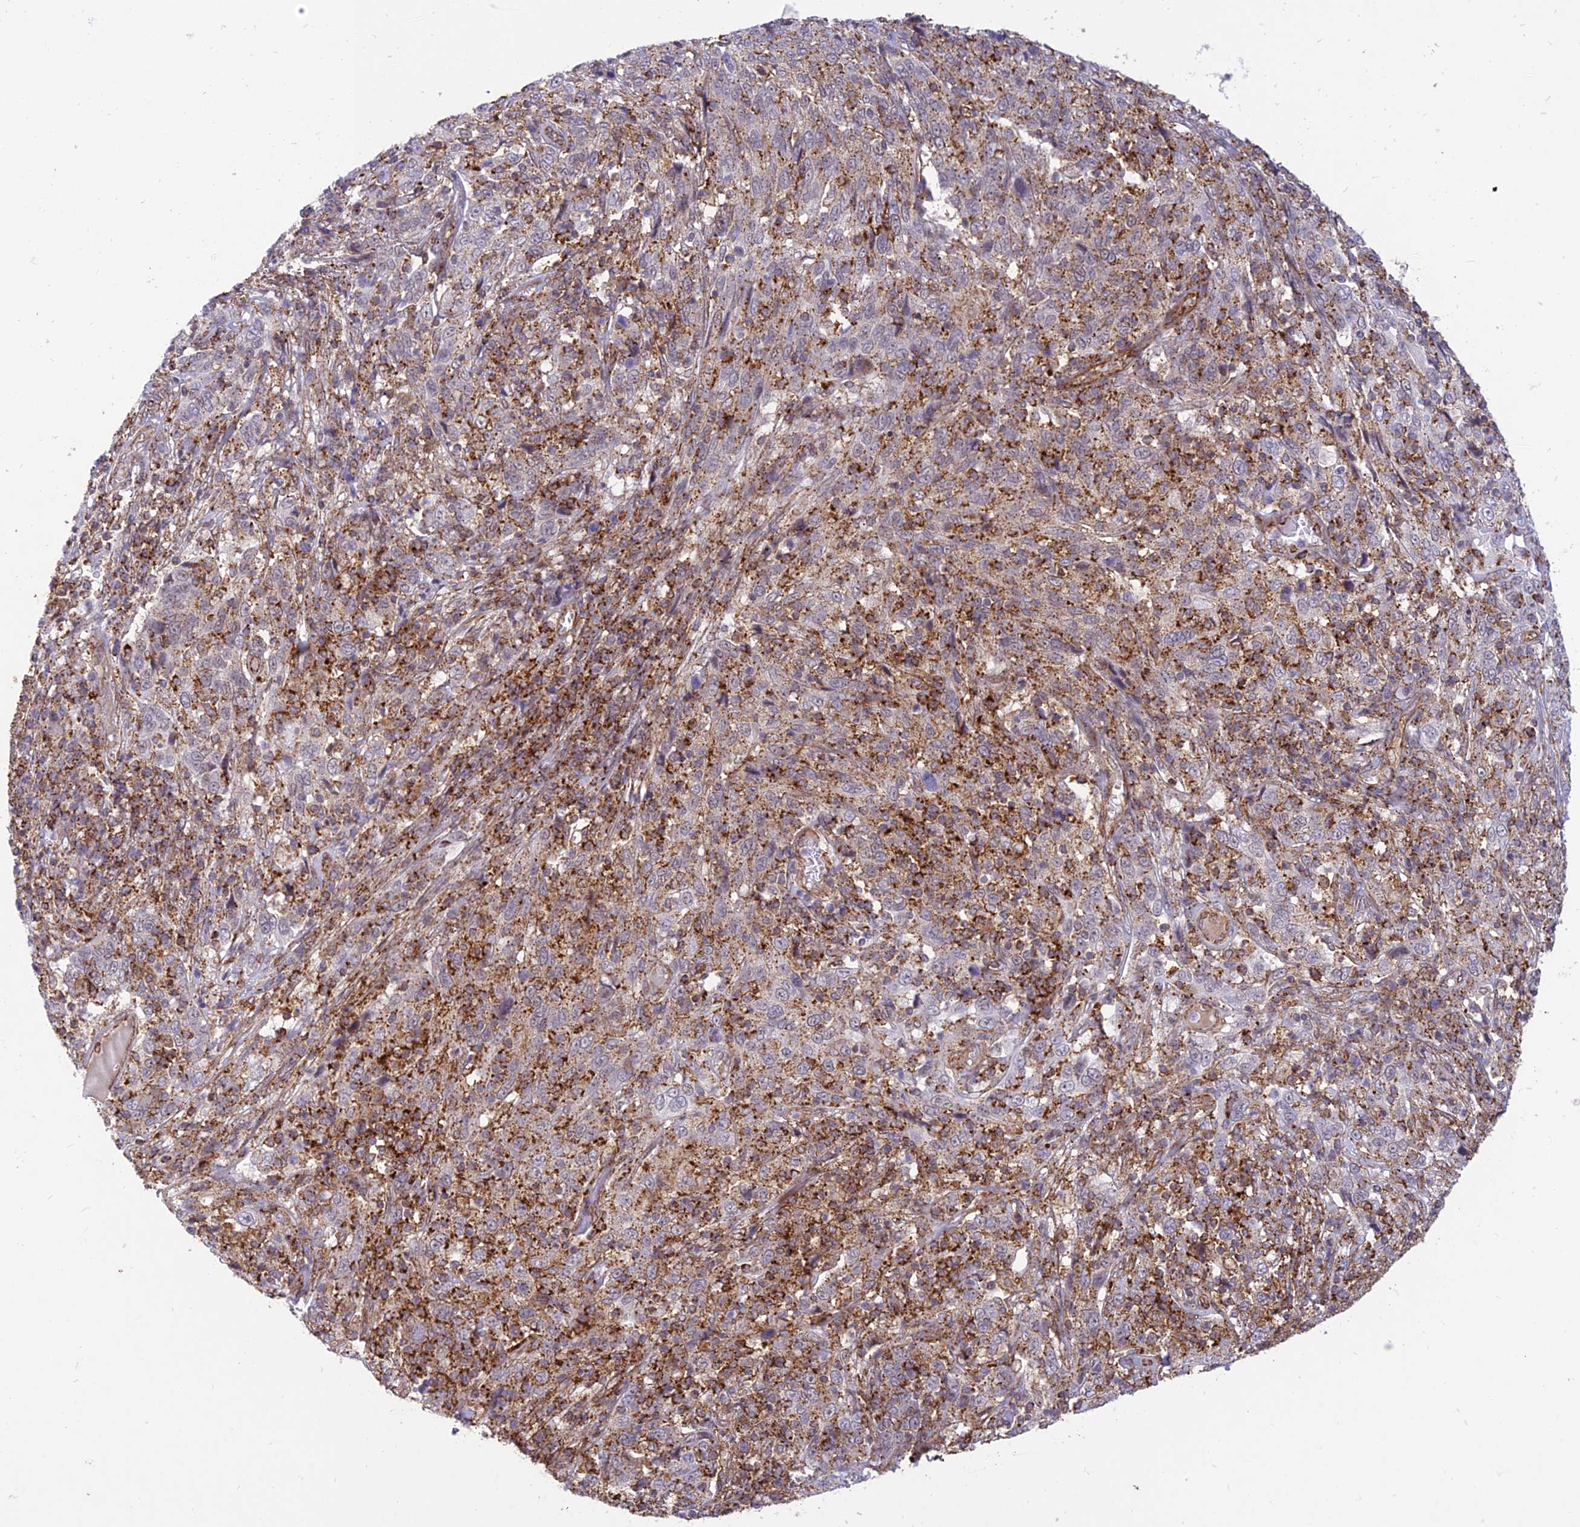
{"staining": {"intensity": "moderate", "quantity": ">75%", "location": "cytoplasmic/membranous"}, "tissue": "cervical cancer", "cell_type": "Tumor cells", "image_type": "cancer", "snomed": [{"axis": "morphology", "description": "Squamous cell carcinoma, NOS"}, {"axis": "topography", "description": "Cervix"}], "caption": "Immunohistochemical staining of human cervical cancer displays moderate cytoplasmic/membranous protein positivity in approximately >75% of tumor cells.", "gene": "SAPCD2", "patient": {"sex": "female", "age": 46}}